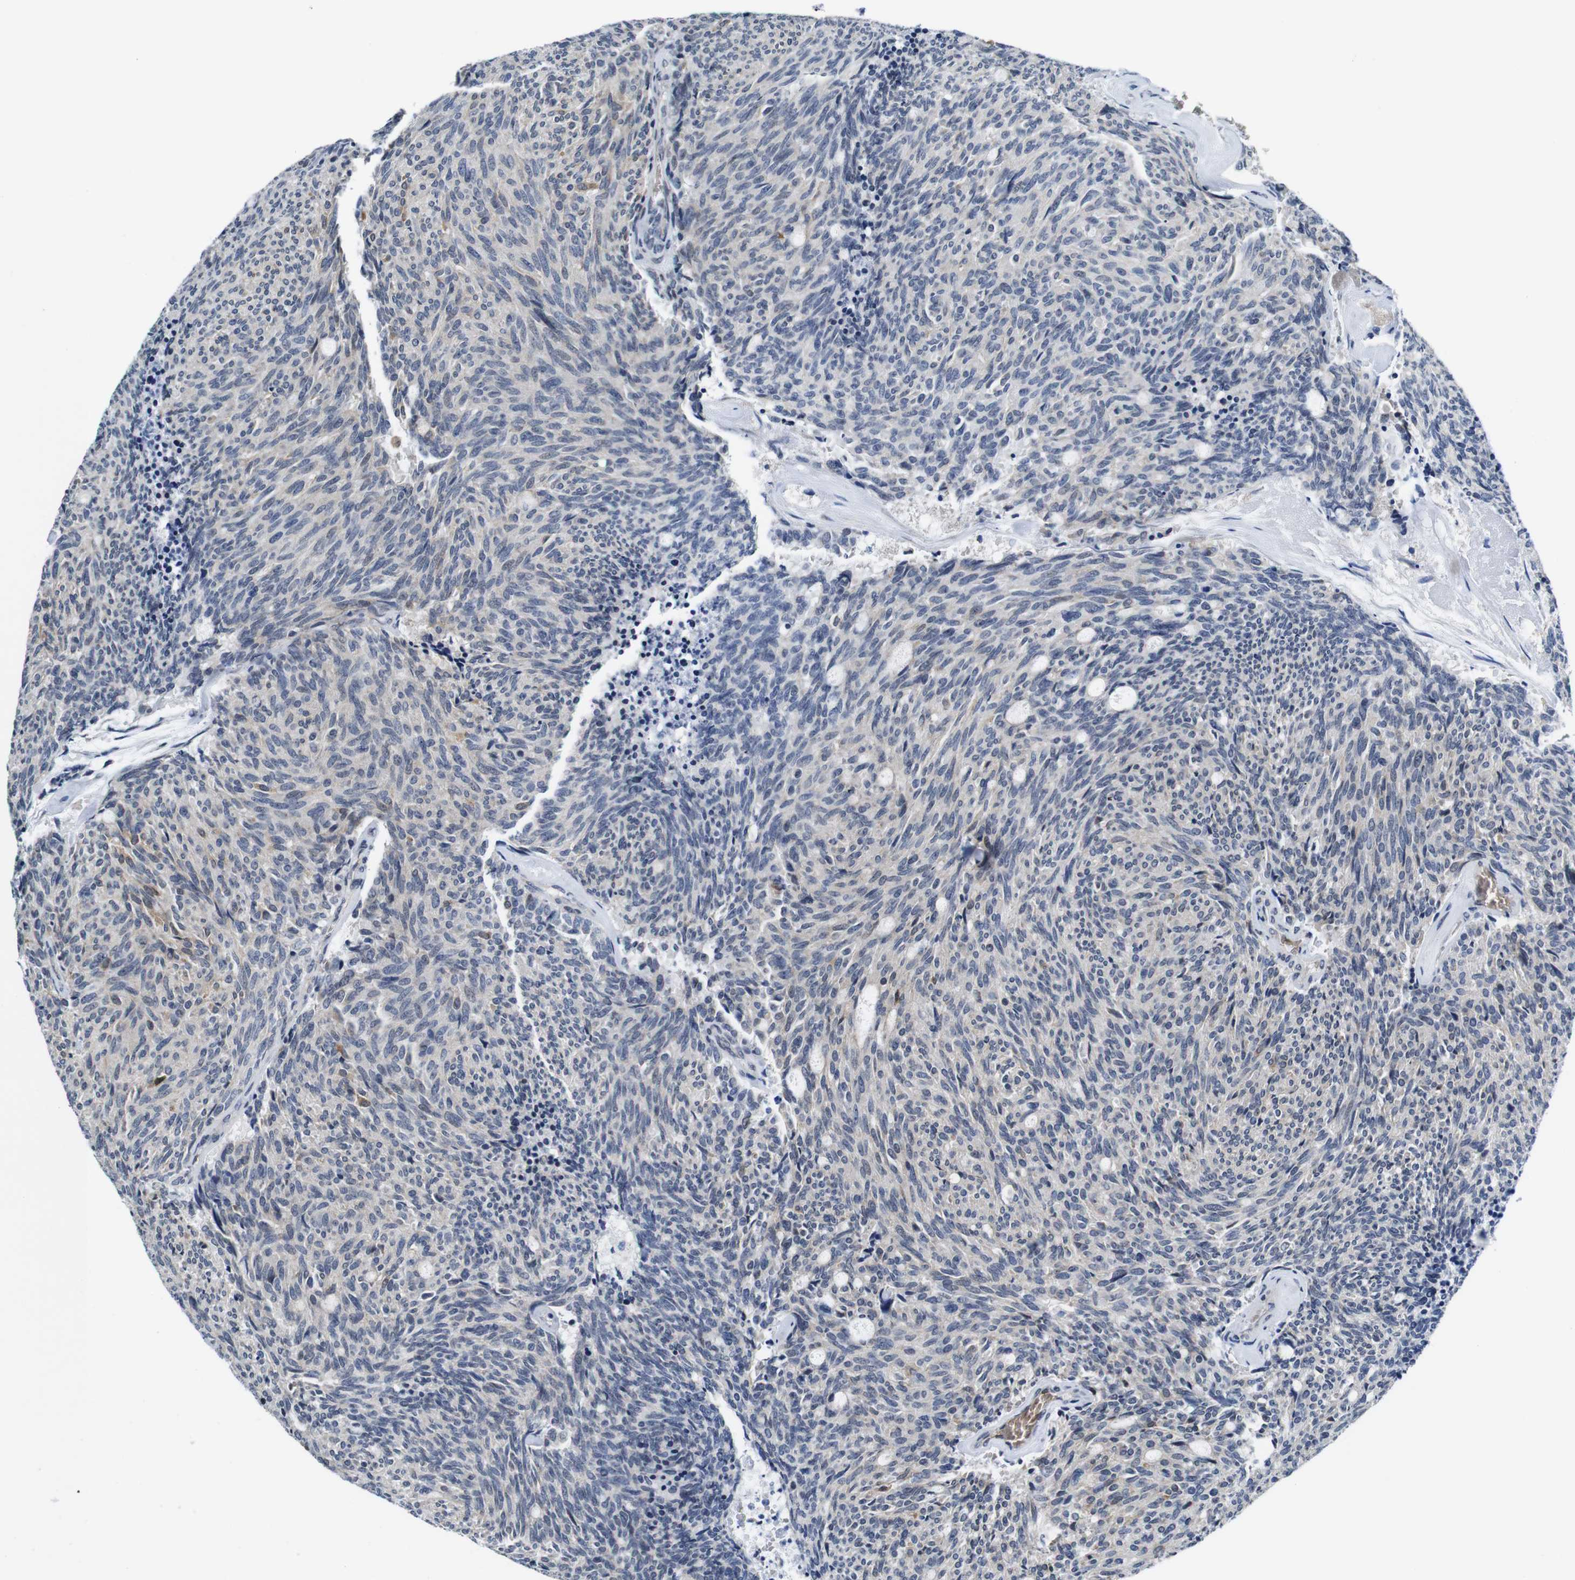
{"staining": {"intensity": "weak", "quantity": "<25%", "location": "cytoplasmic/membranous"}, "tissue": "carcinoid", "cell_type": "Tumor cells", "image_type": "cancer", "snomed": [{"axis": "morphology", "description": "Carcinoid, malignant, NOS"}, {"axis": "topography", "description": "Pancreas"}], "caption": "Human malignant carcinoid stained for a protein using immunohistochemistry (IHC) reveals no staining in tumor cells.", "gene": "SOCS3", "patient": {"sex": "female", "age": 54}}